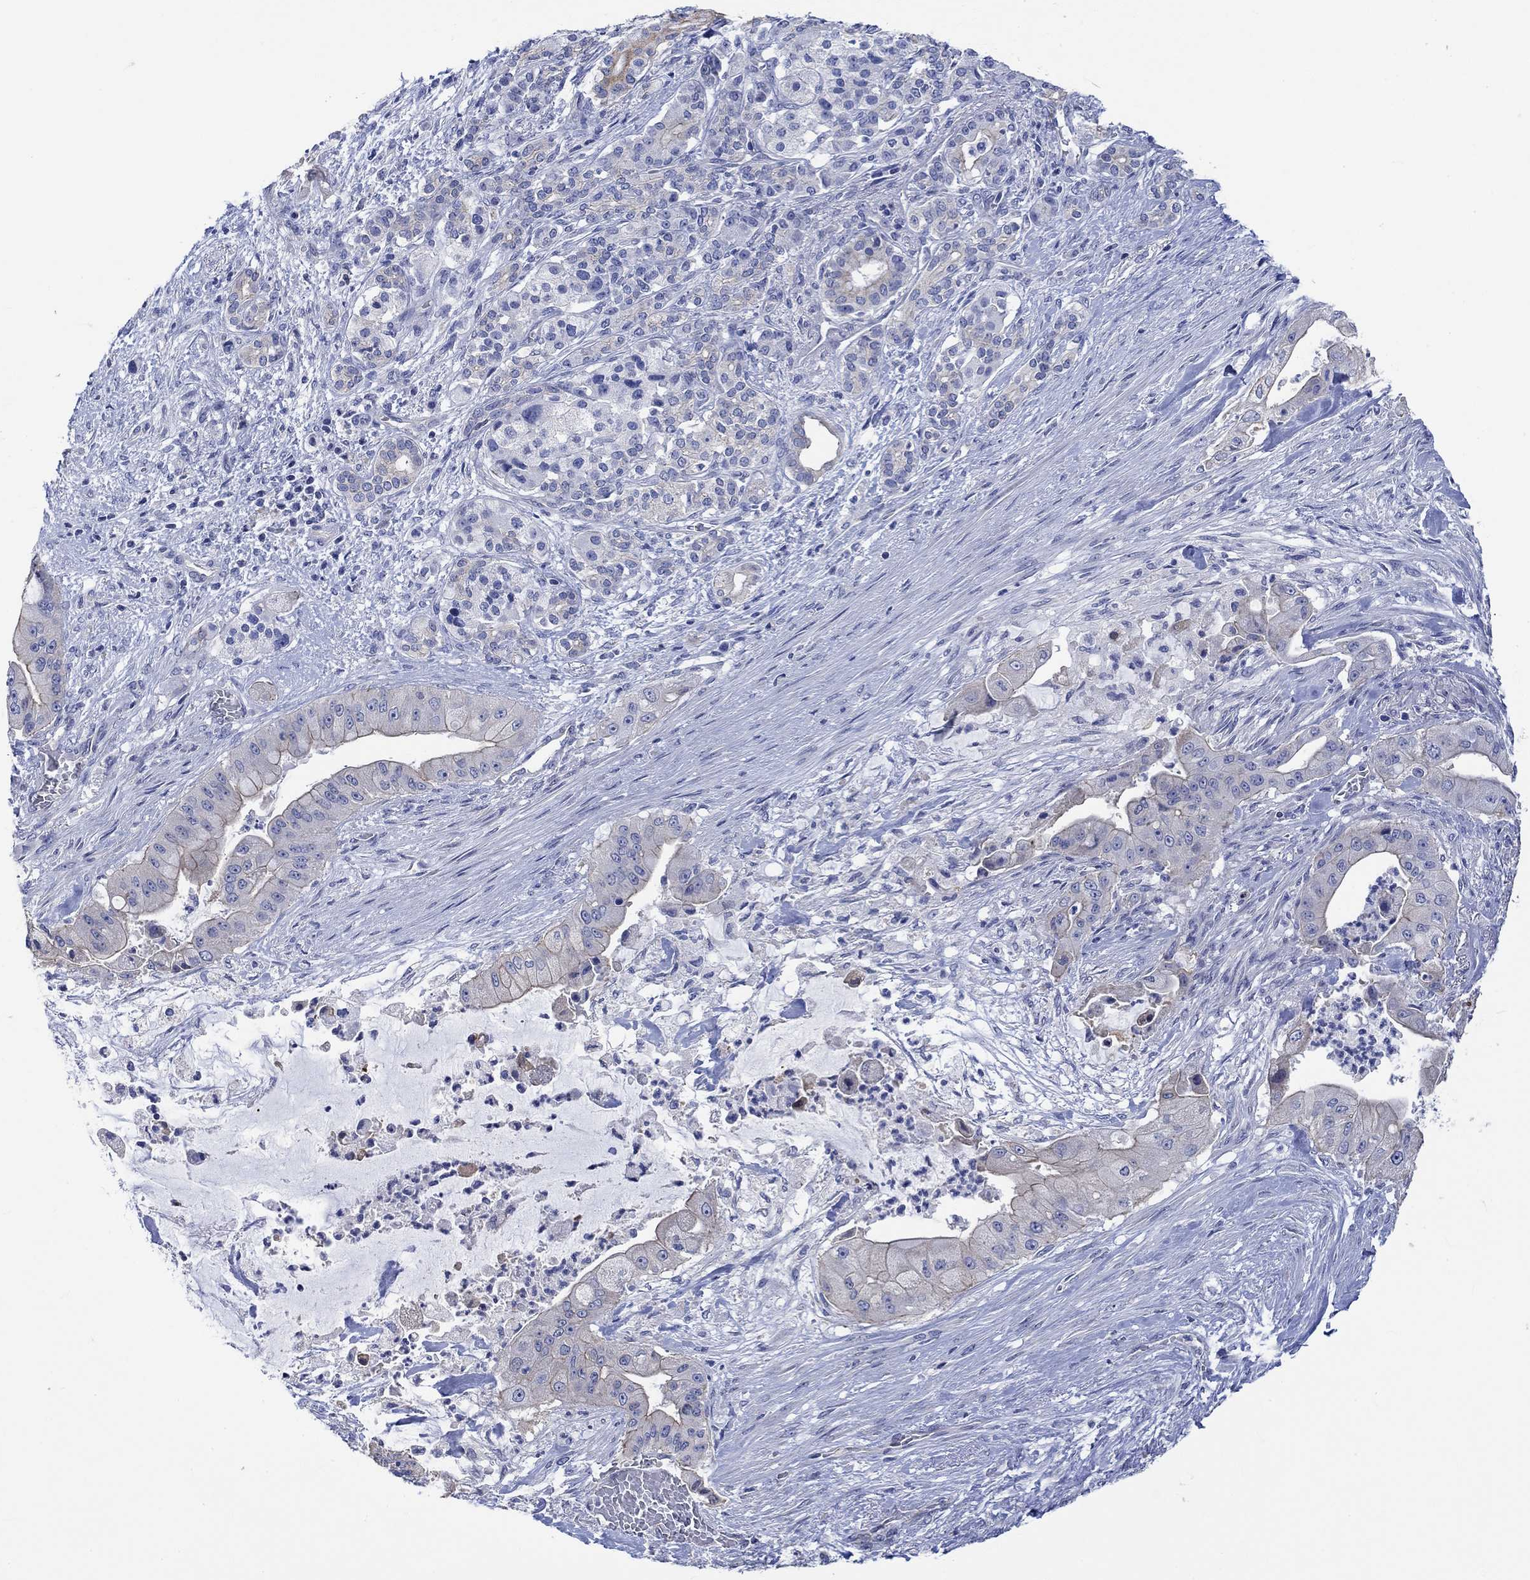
{"staining": {"intensity": "moderate", "quantity": "<25%", "location": "cytoplasmic/membranous"}, "tissue": "pancreatic cancer", "cell_type": "Tumor cells", "image_type": "cancer", "snomed": [{"axis": "morphology", "description": "Normal tissue, NOS"}, {"axis": "morphology", "description": "Inflammation, NOS"}, {"axis": "morphology", "description": "Adenocarcinoma, NOS"}, {"axis": "topography", "description": "Pancreas"}], "caption": "IHC of adenocarcinoma (pancreatic) displays low levels of moderate cytoplasmic/membranous staining in about <25% of tumor cells. IHC stains the protein of interest in brown and the nuclei are stained blue.", "gene": "AGRP", "patient": {"sex": "male", "age": 57}}